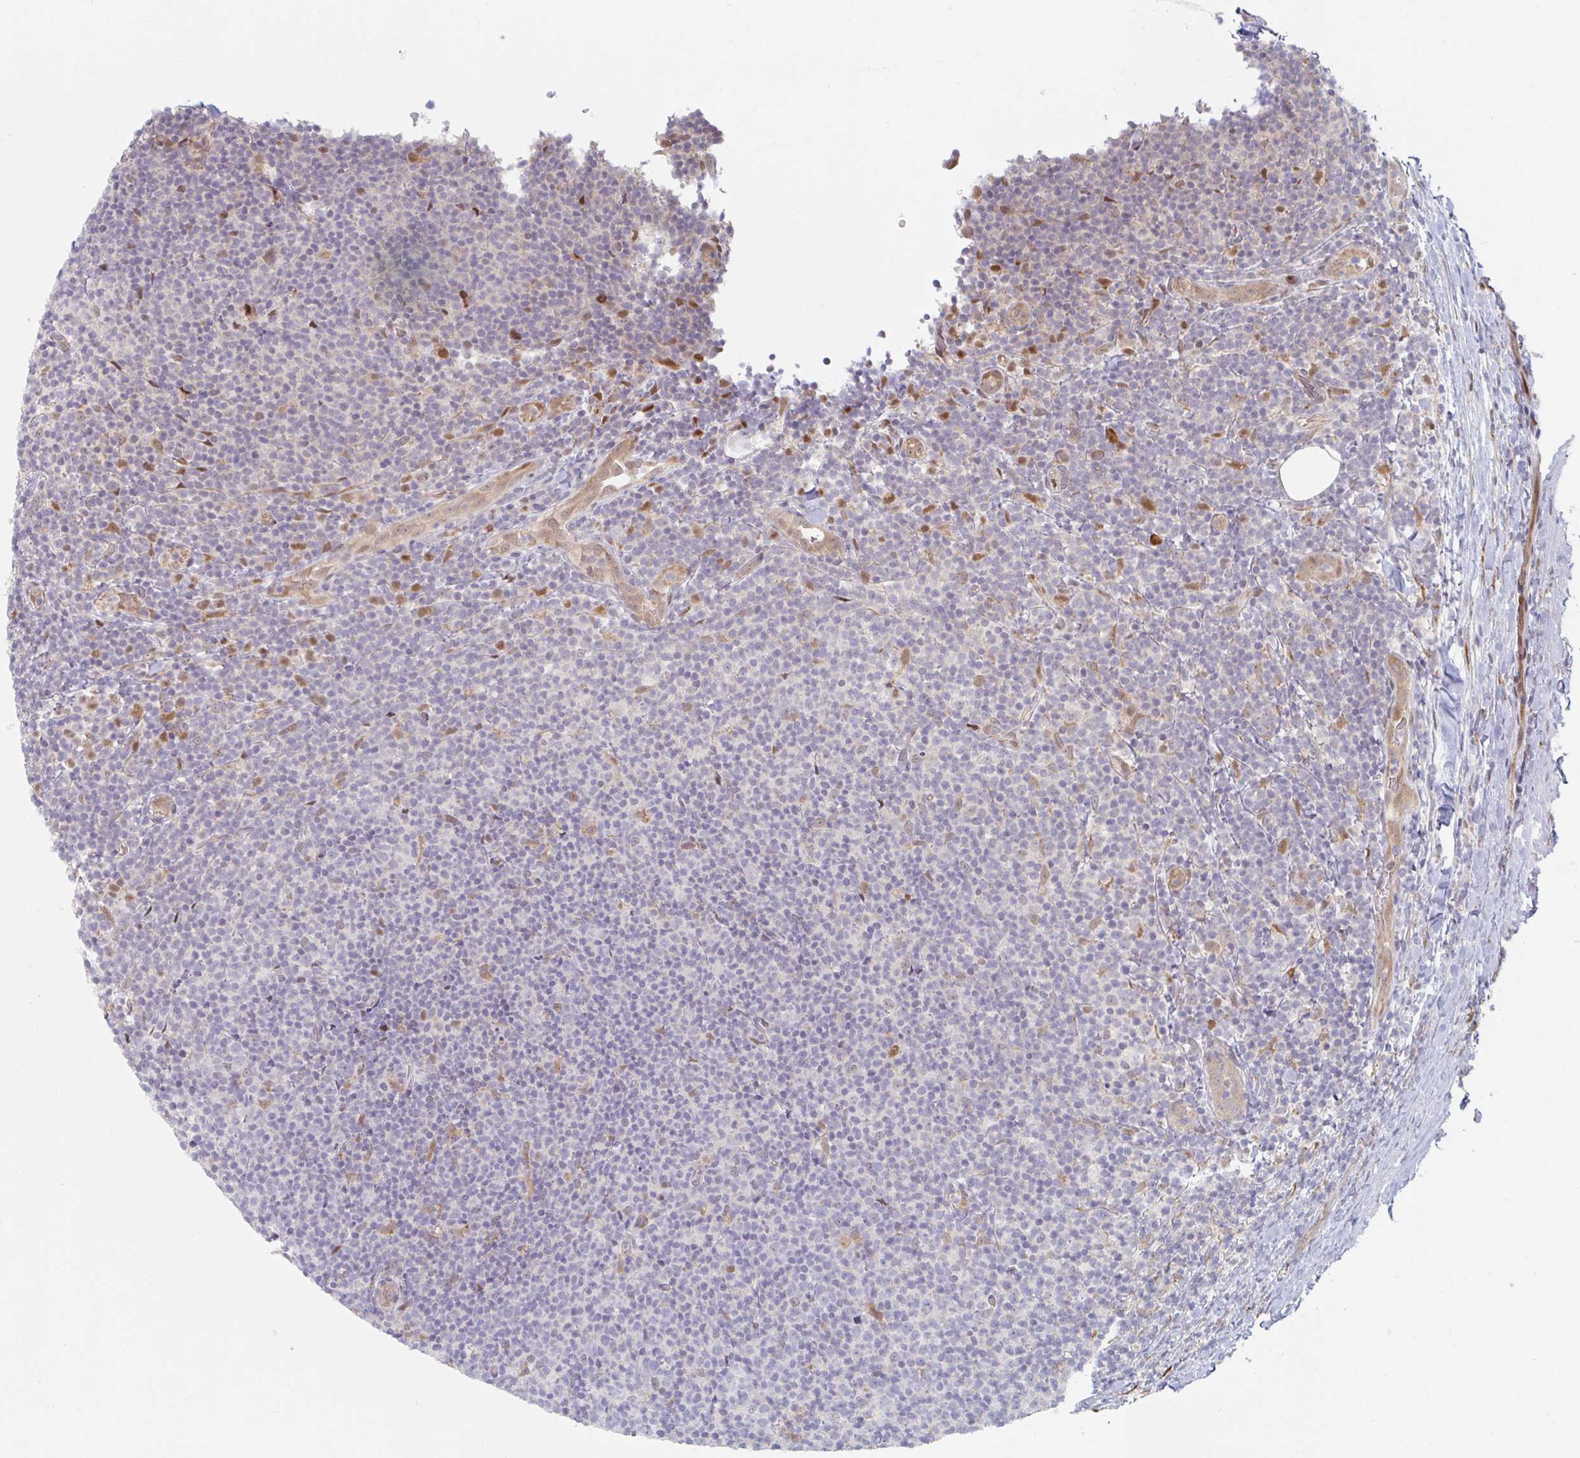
{"staining": {"intensity": "negative", "quantity": "none", "location": "none"}, "tissue": "lymphoma", "cell_type": "Tumor cells", "image_type": "cancer", "snomed": [{"axis": "morphology", "description": "Malignant lymphoma, non-Hodgkin's type, Low grade"}, {"axis": "topography", "description": "Lymph node"}], "caption": "Human lymphoma stained for a protein using immunohistochemistry demonstrates no expression in tumor cells.", "gene": "TRAPPC10", "patient": {"sex": "male", "age": 66}}